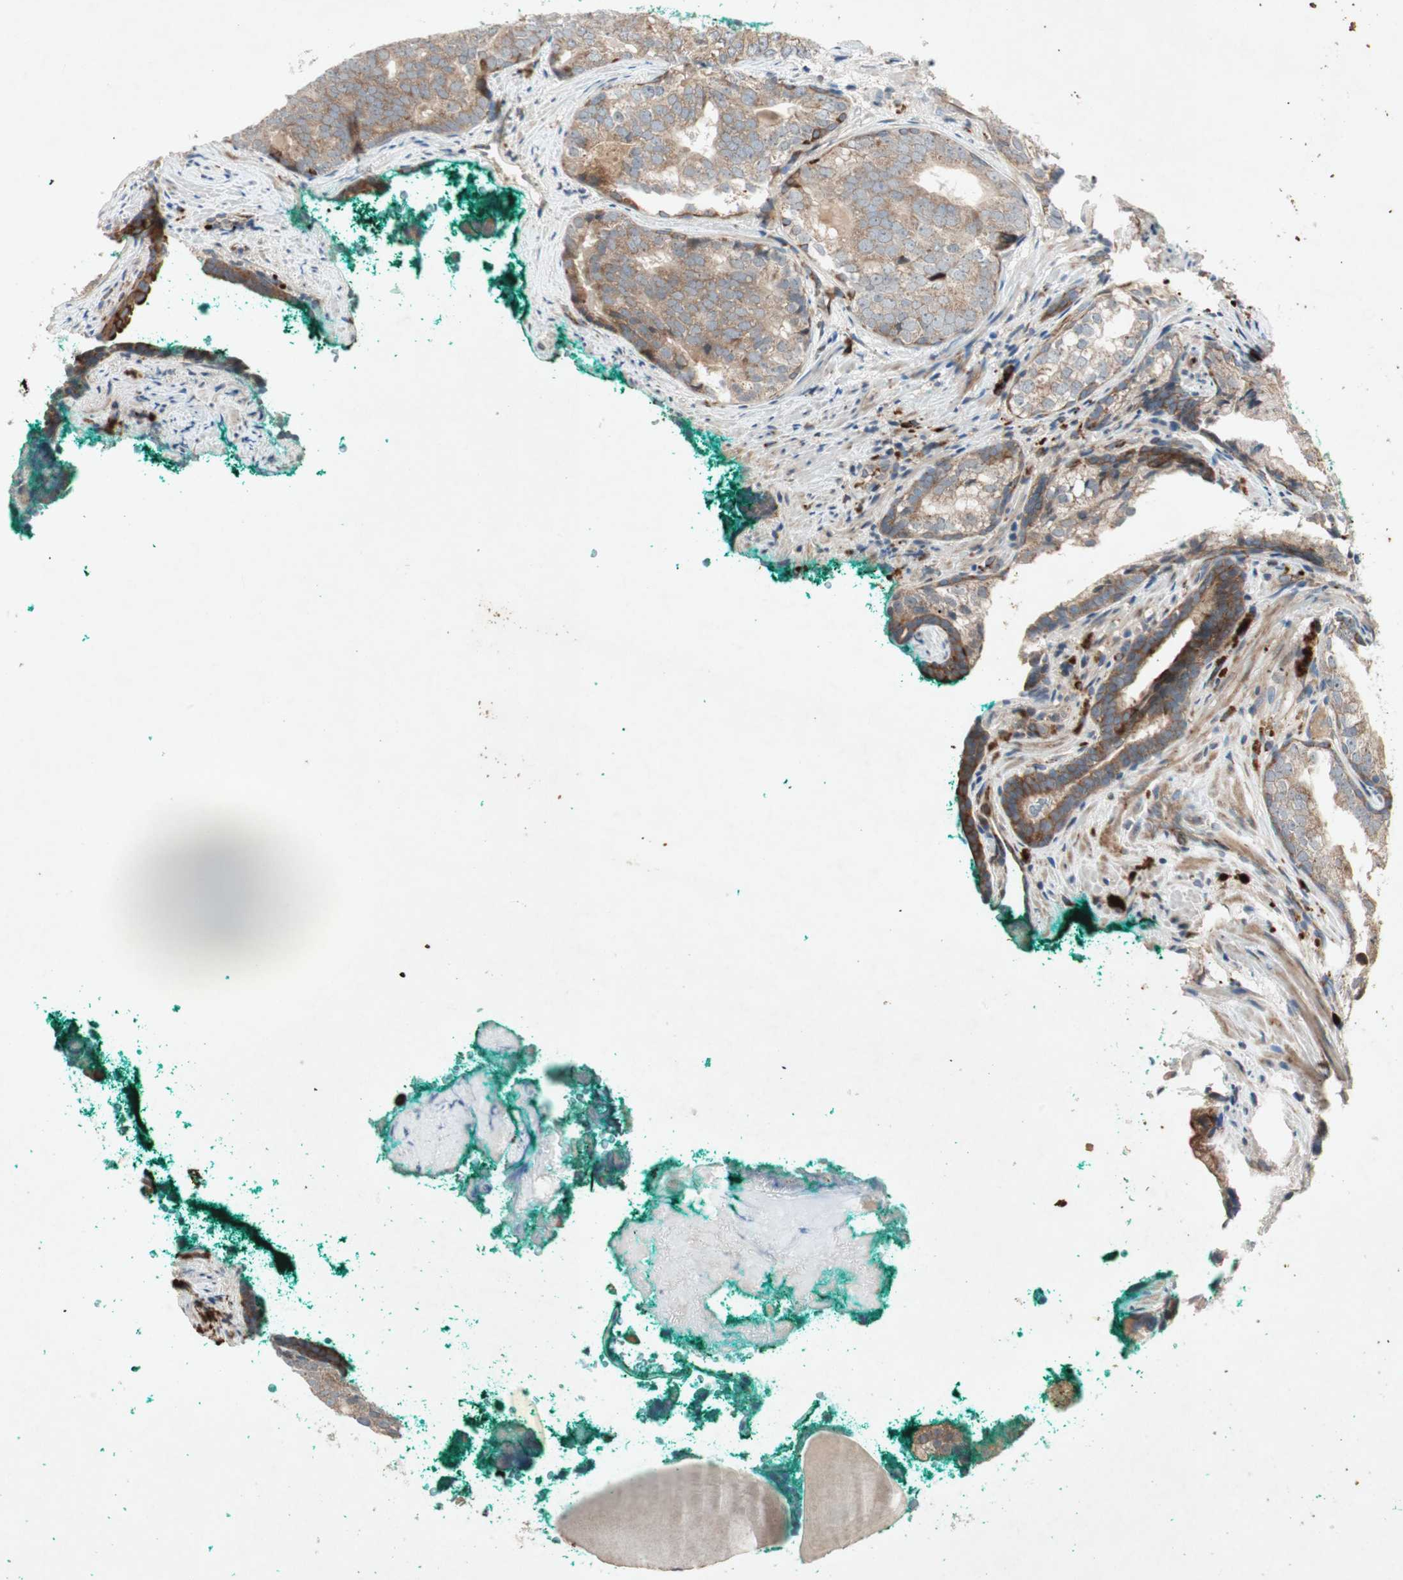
{"staining": {"intensity": "moderate", "quantity": ">75%", "location": "cytoplasmic/membranous"}, "tissue": "prostate cancer", "cell_type": "Tumor cells", "image_type": "cancer", "snomed": [{"axis": "morphology", "description": "Adenocarcinoma, High grade"}, {"axis": "topography", "description": "Prostate"}], "caption": "The photomicrograph demonstrates immunohistochemical staining of high-grade adenocarcinoma (prostate). There is moderate cytoplasmic/membranous expression is appreciated in approximately >75% of tumor cells. (DAB IHC, brown staining for protein, blue staining for nuclei).", "gene": "APOO", "patient": {"sex": "male", "age": 66}}